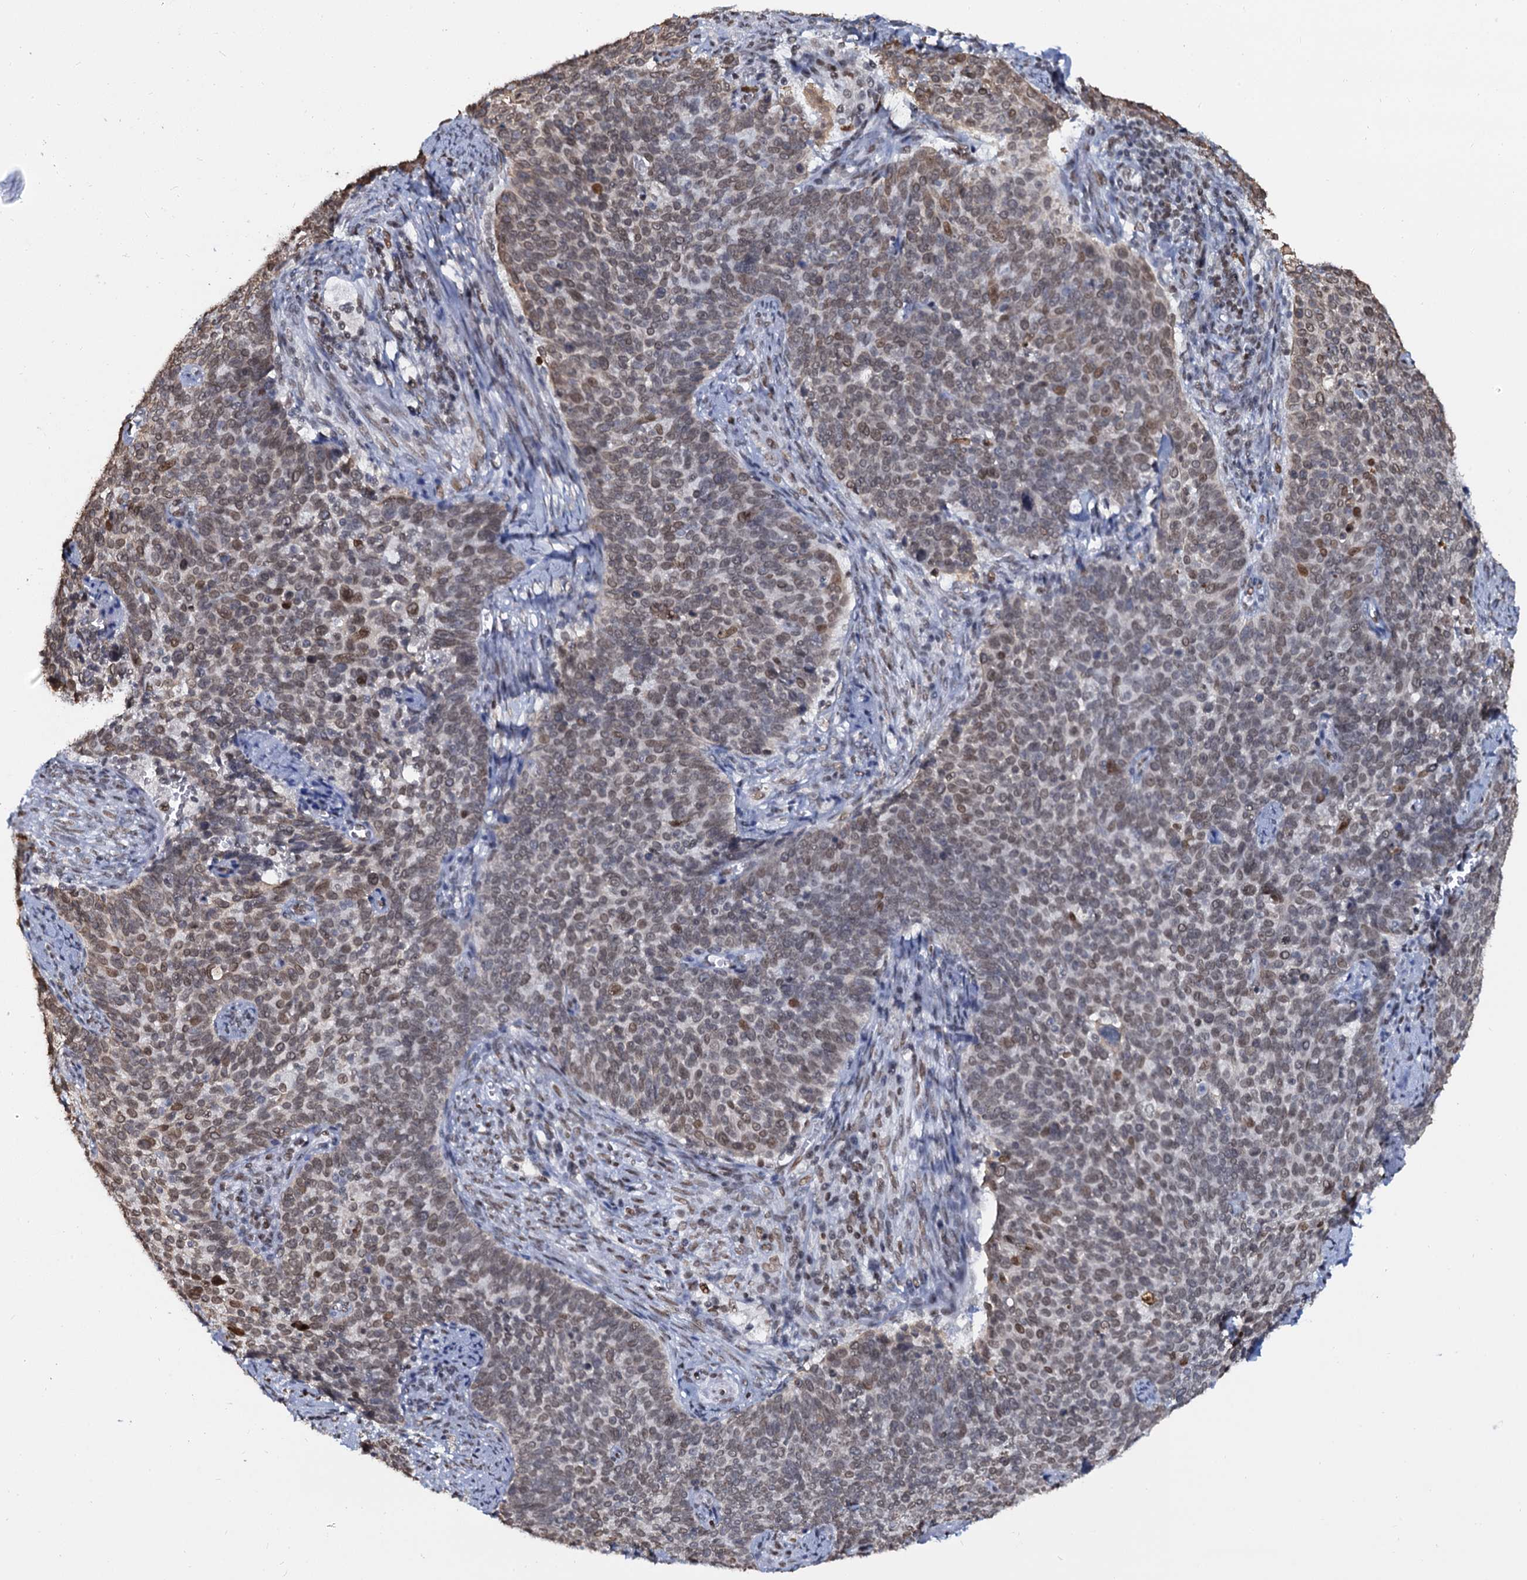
{"staining": {"intensity": "moderate", "quantity": "25%-75%", "location": "nuclear"}, "tissue": "cervical cancer", "cell_type": "Tumor cells", "image_type": "cancer", "snomed": [{"axis": "morphology", "description": "Squamous cell carcinoma, NOS"}, {"axis": "topography", "description": "Cervix"}], "caption": "Immunohistochemistry (IHC) staining of cervical squamous cell carcinoma, which reveals medium levels of moderate nuclear expression in about 25%-75% of tumor cells indicating moderate nuclear protein positivity. The staining was performed using DAB (brown) for protein detection and nuclei were counterstained in hematoxylin (blue).", "gene": "CMAS", "patient": {"sex": "female", "age": 39}}